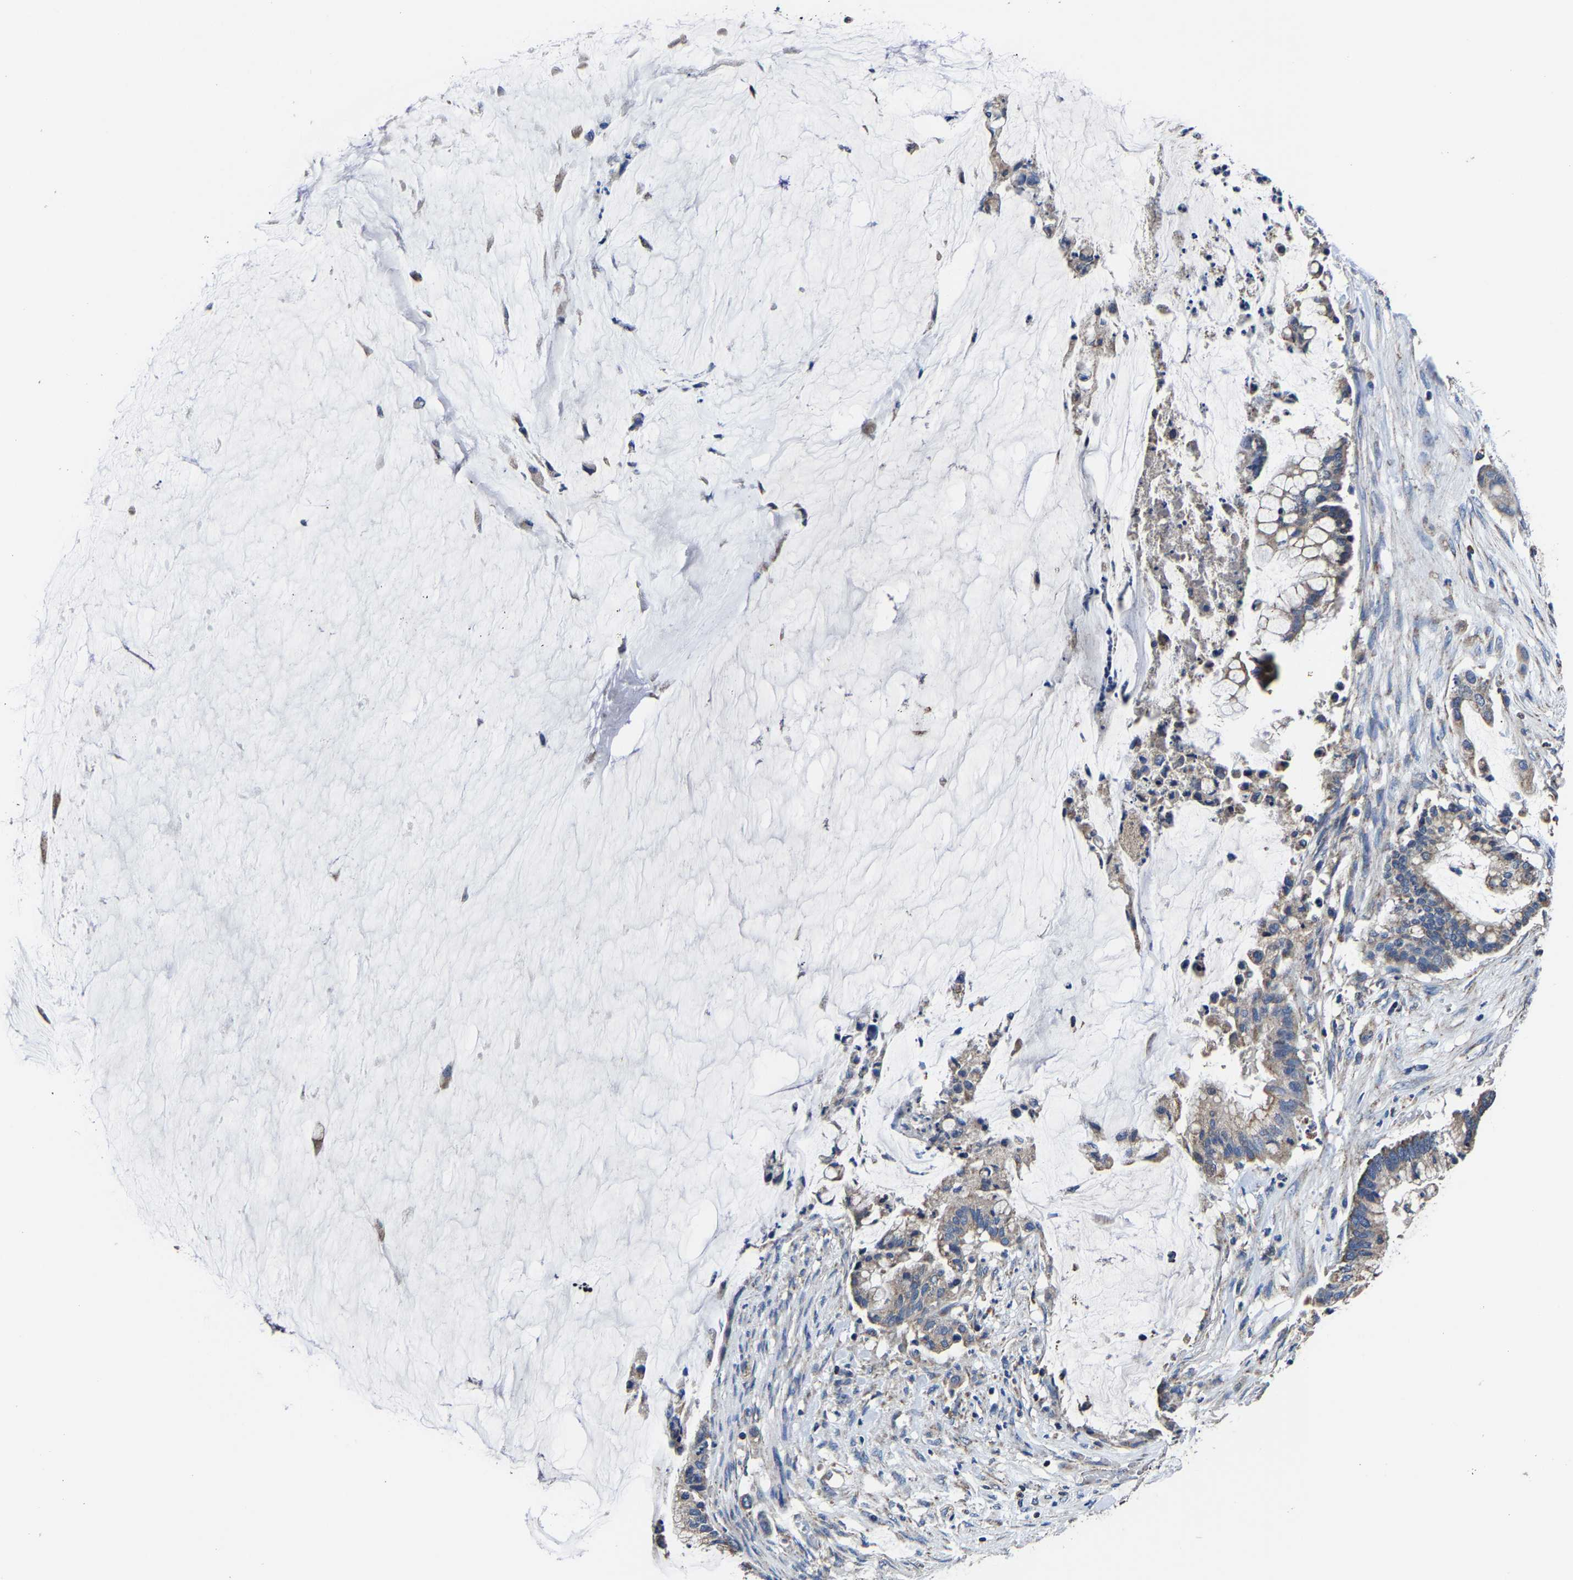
{"staining": {"intensity": "weak", "quantity": "<25%", "location": "cytoplasmic/membranous"}, "tissue": "pancreatic cancer", "cell_type": "Tumor cells", "image_type": "cancer", "snomed": [{"axis": "morphology", "description": "Adenocarcinoma, NOS"}, {"axis": "topography", "description": "Pancreas"}], "caption": "Immunohistochemistry of human pancreatic cancer exhibits no positivity in tumor cells. (Brightfield microscopy of DAB (3,3'-diaminobenzidine) immunohistochemistry at high magnification).", "gene": "ZCCHC7", "patient": {"sex": "male", "age": 41}}